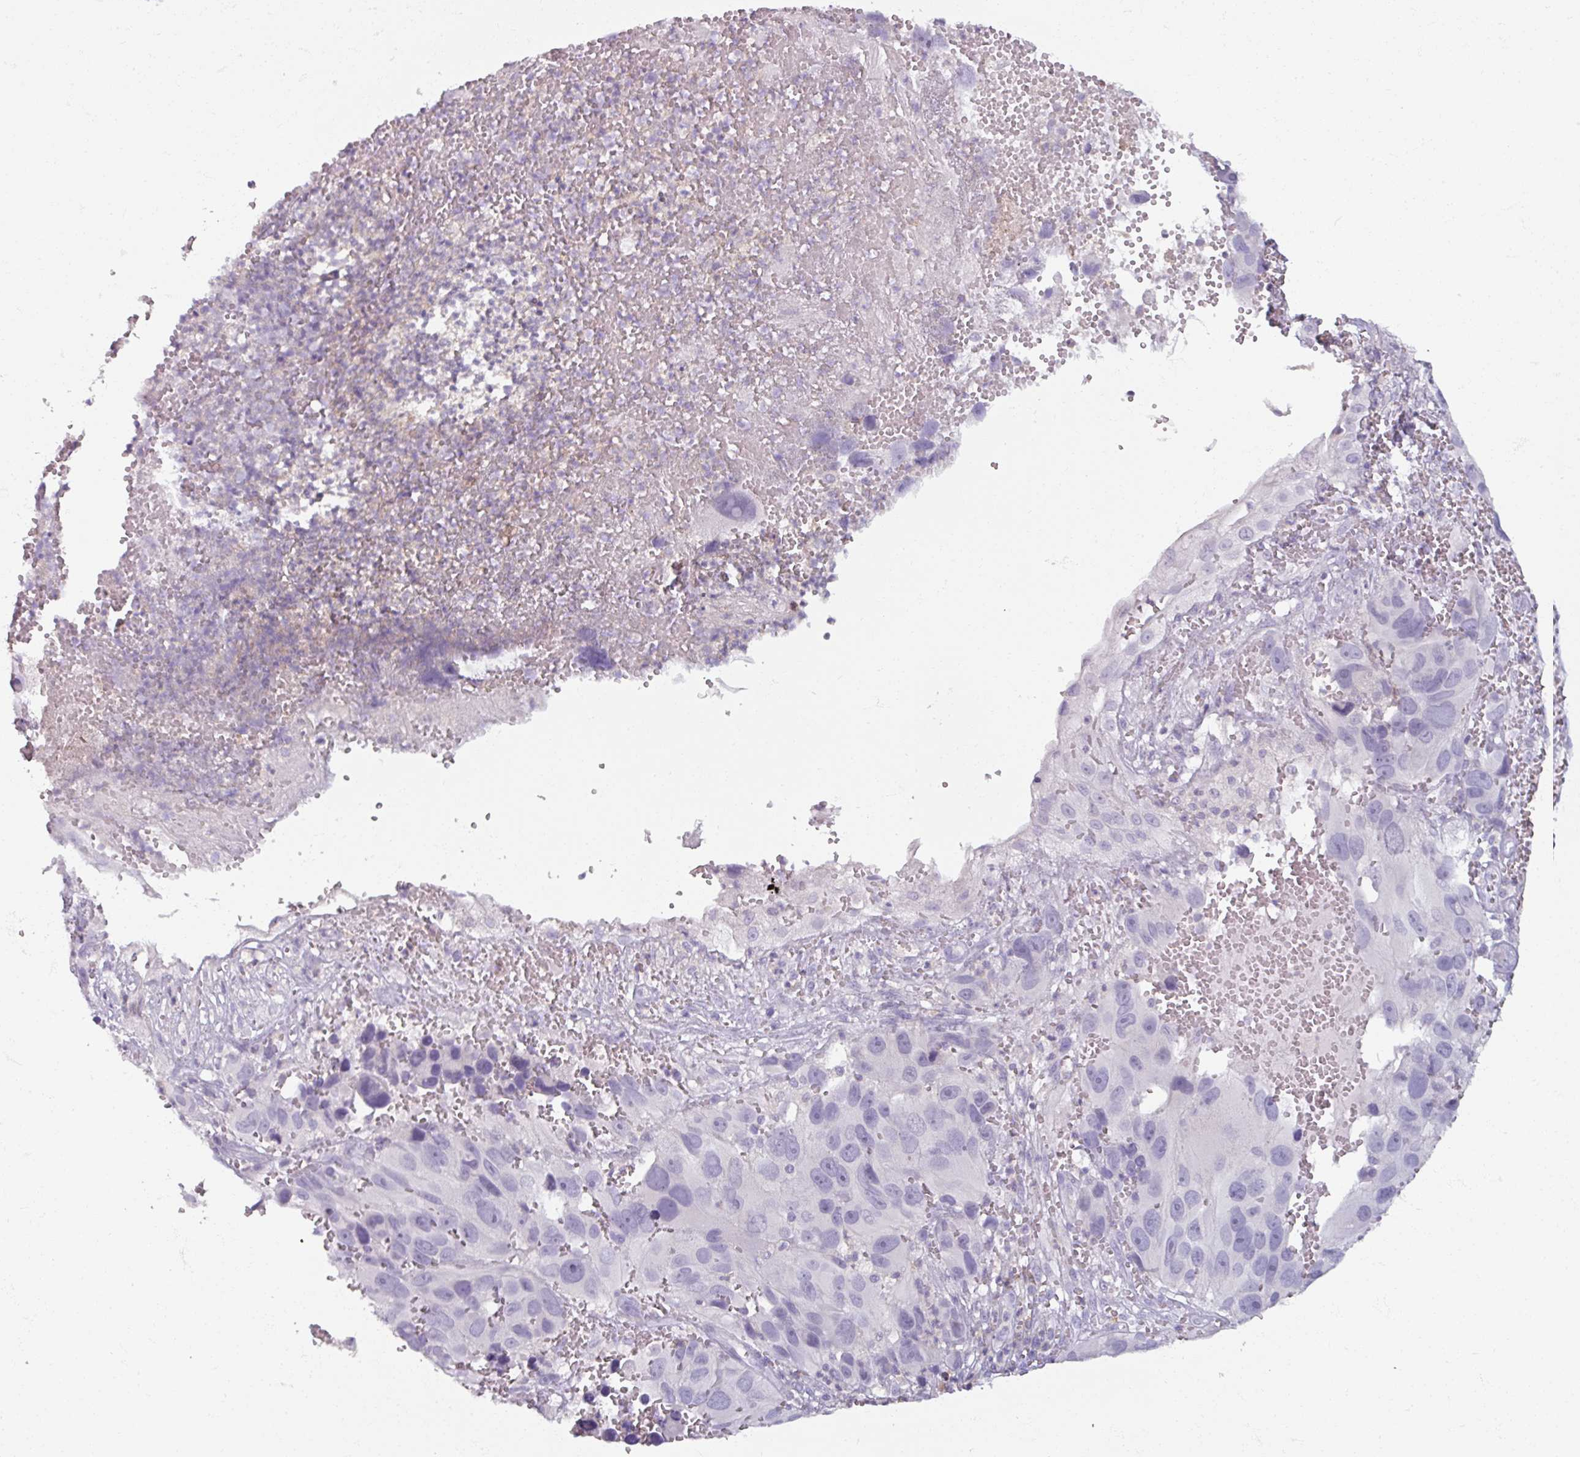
{"staining": {"intensity": "negative", "quantity": "none", "location": "none"}, "tissue": "melanoma", "cell_type": "Tumor cells", "image_type": "cancer", "snomed": [{"axis": "morphology", "description": "Malignant melanoma, NOS"}, {"axis": "topography", "description": "Skin"}], "caption": "This is an IHC micrograph of malignant melanoma. There is no staining in tumor cells.", "gene": "PTPRC", "patient": {"sex": "male", "age": 84}}